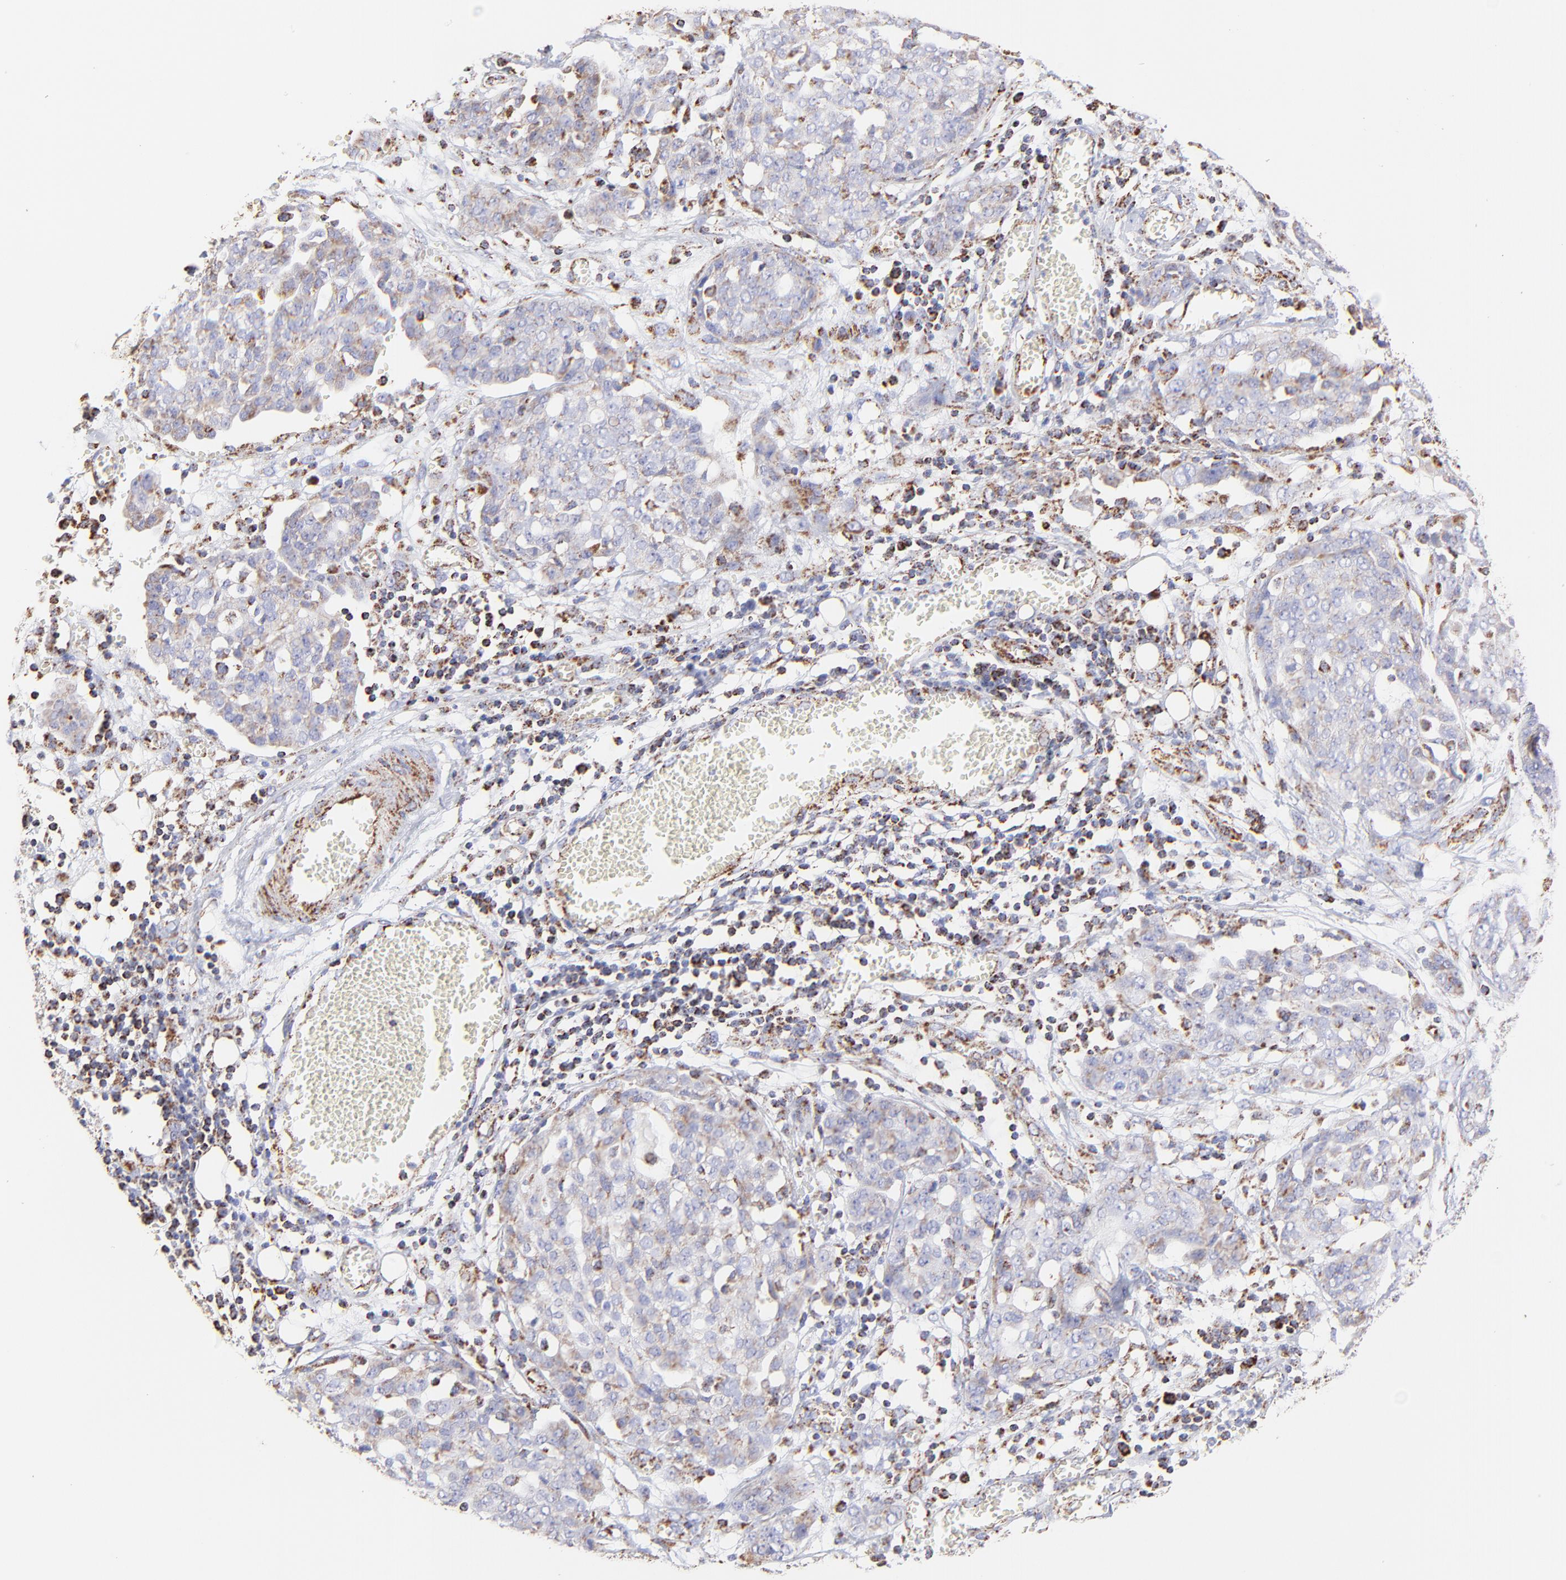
{"staining": {"intensity": "weak", "quantity": "25%-75%", "location": "cytoplasmic/membranous"}, "tissue": "ovarian cancer", "cell_type": "Tumor cells", "image_type": "cancer", "snomed": [{"axis": "morphology", "description": "Cystadenocarcinoma, serous, NOS"}, {"axis": "topography", "description": "Soft tissue"}, {"axis": "topography", "description": "Ovary"}], "caption": "Immunohistochemistry (IHC) image of human ovarian cancer (serous cystadenocarcinoma) stained for a protein (brown), which reveals low levels of weak cytoplasmic/membranous staining in about 25%-75% of tumor cells.", "gene": "ECH1", "patient": {"sex": "female", "age": 57}}